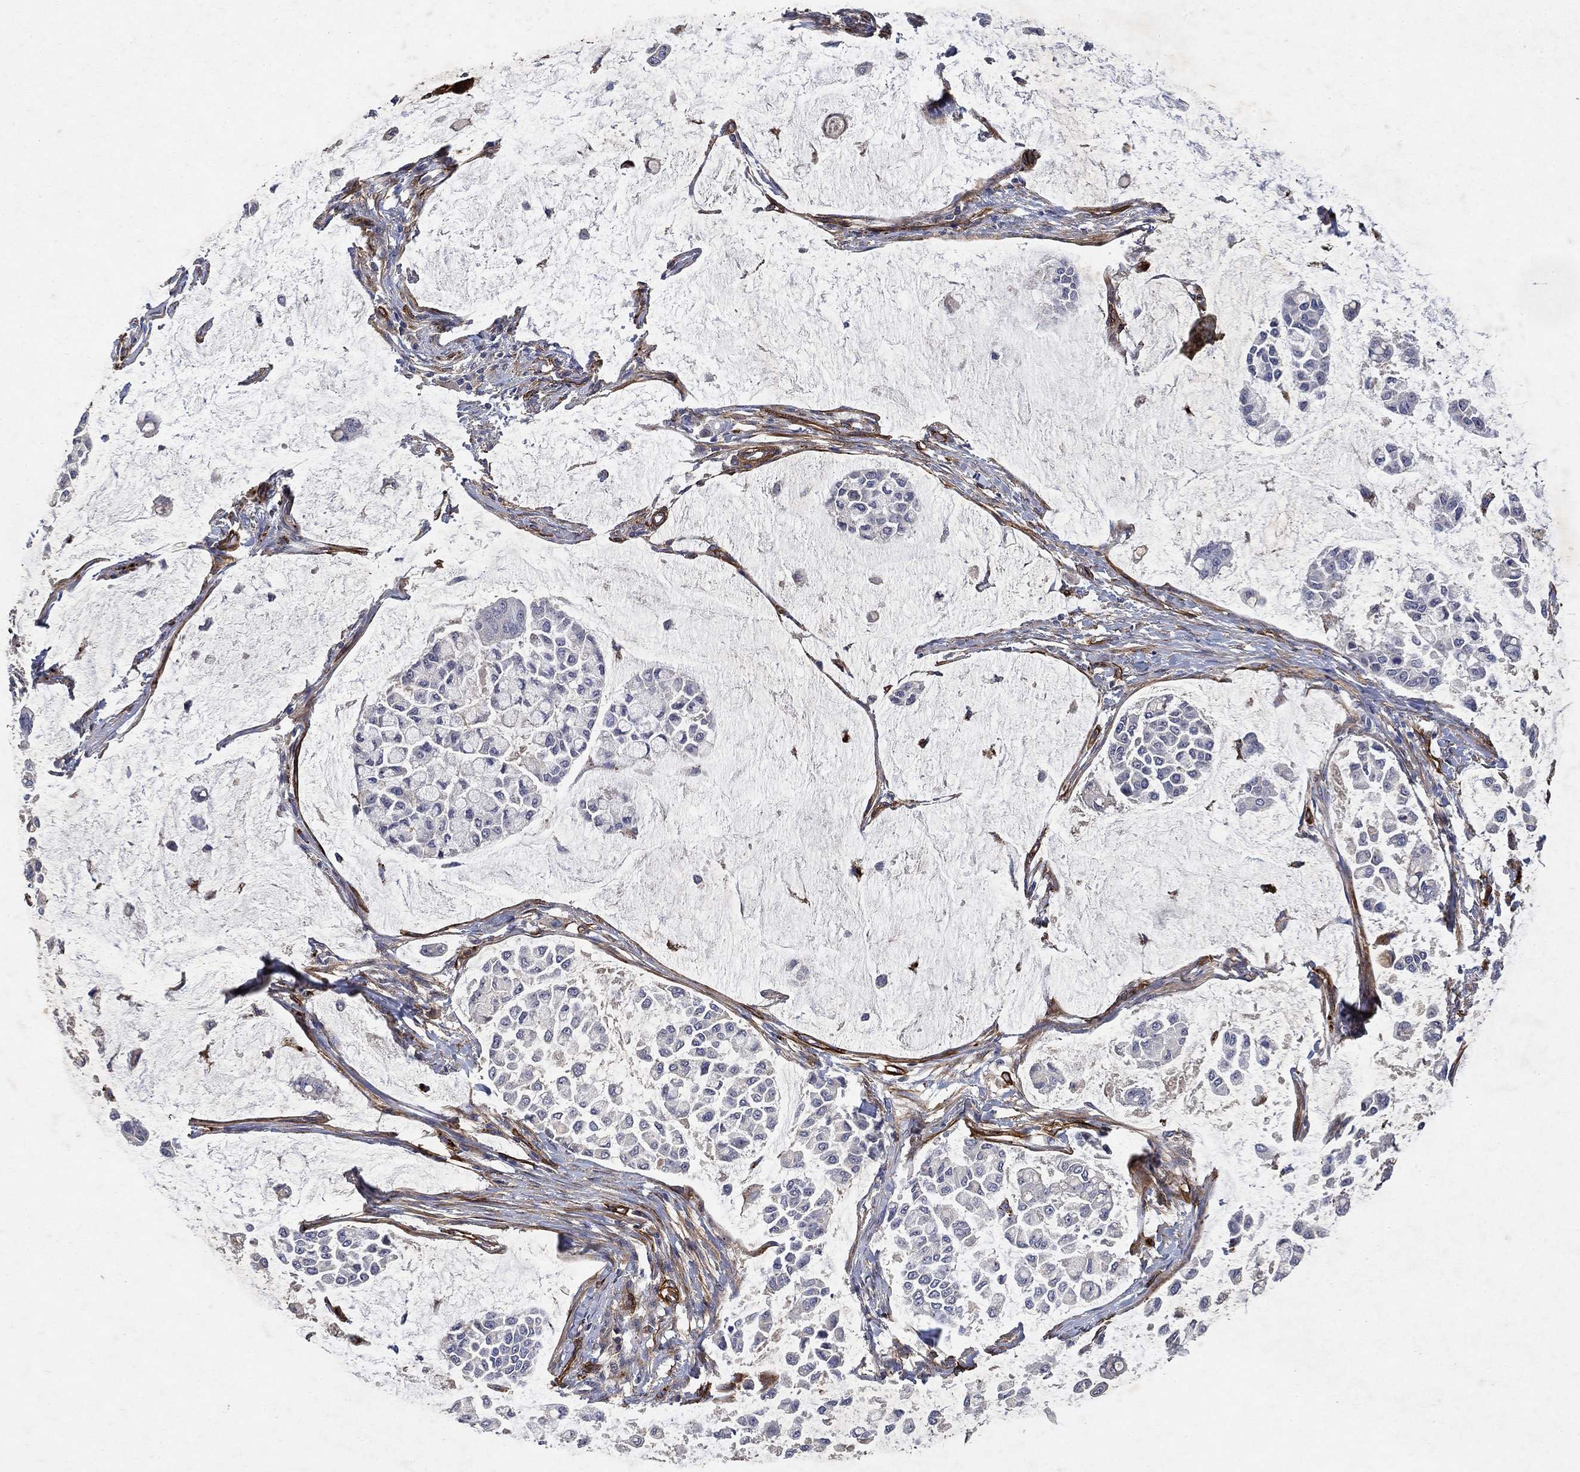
{"staining": {"intensity": "negative", "quantity": "none", "location": "none"}, "tissue": "stomach cancer", "cell_type": "Tumor cells", "image_type": "cancer", "snomed": [{"axis": "morphology", "description": "Adenocarcinoma, NOS"}, {"axis": "topography", "description": "Stomach"}], "caption": "Immunohistochemical staining of adenocarcinoma (stomach) displays no significant expression in tumor cells. (IHC, brightfield microscopy, high magnification).", "gene": "COL4A2", "patient": {"sex": "male", "age": 82}}